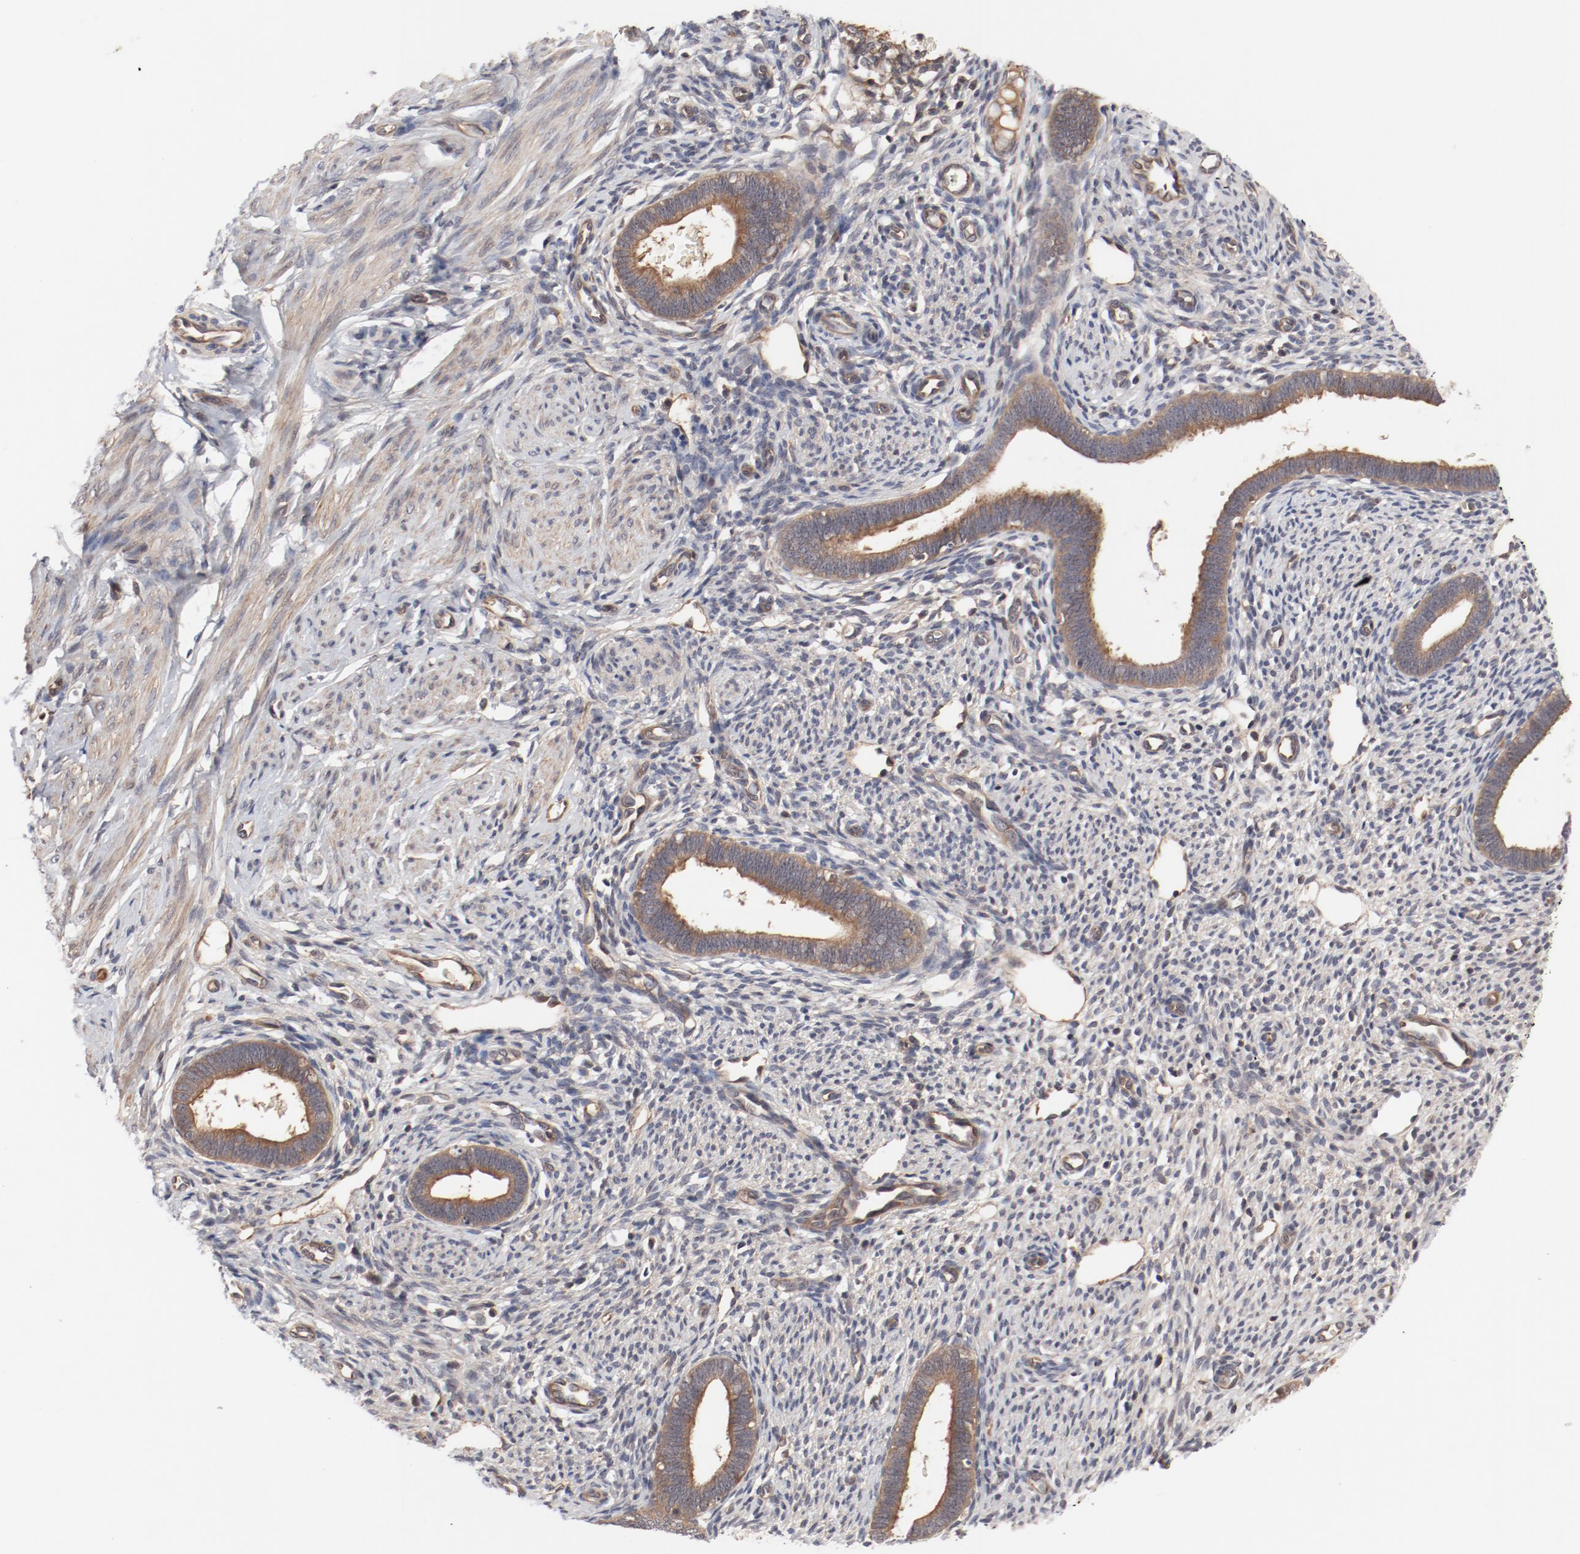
{"staining": {"intensity": "negative", "quantity": "none", "location": "none"}, "tissue": "endometrium", "cell_type": "Cells in endometrial stroma", "image_type": "normal", "snomed": [{"axis": "morphology", "description": "Normal tissue, NOS"}, {"axis": "topography", "description": "Endometrium"}], "caption": "An image of endometrium stained for a protein shows no brown staining in cells in endometrial stroma.", "gene": "PITPNM2", "patient": {"sex": "female", "age": 27}}